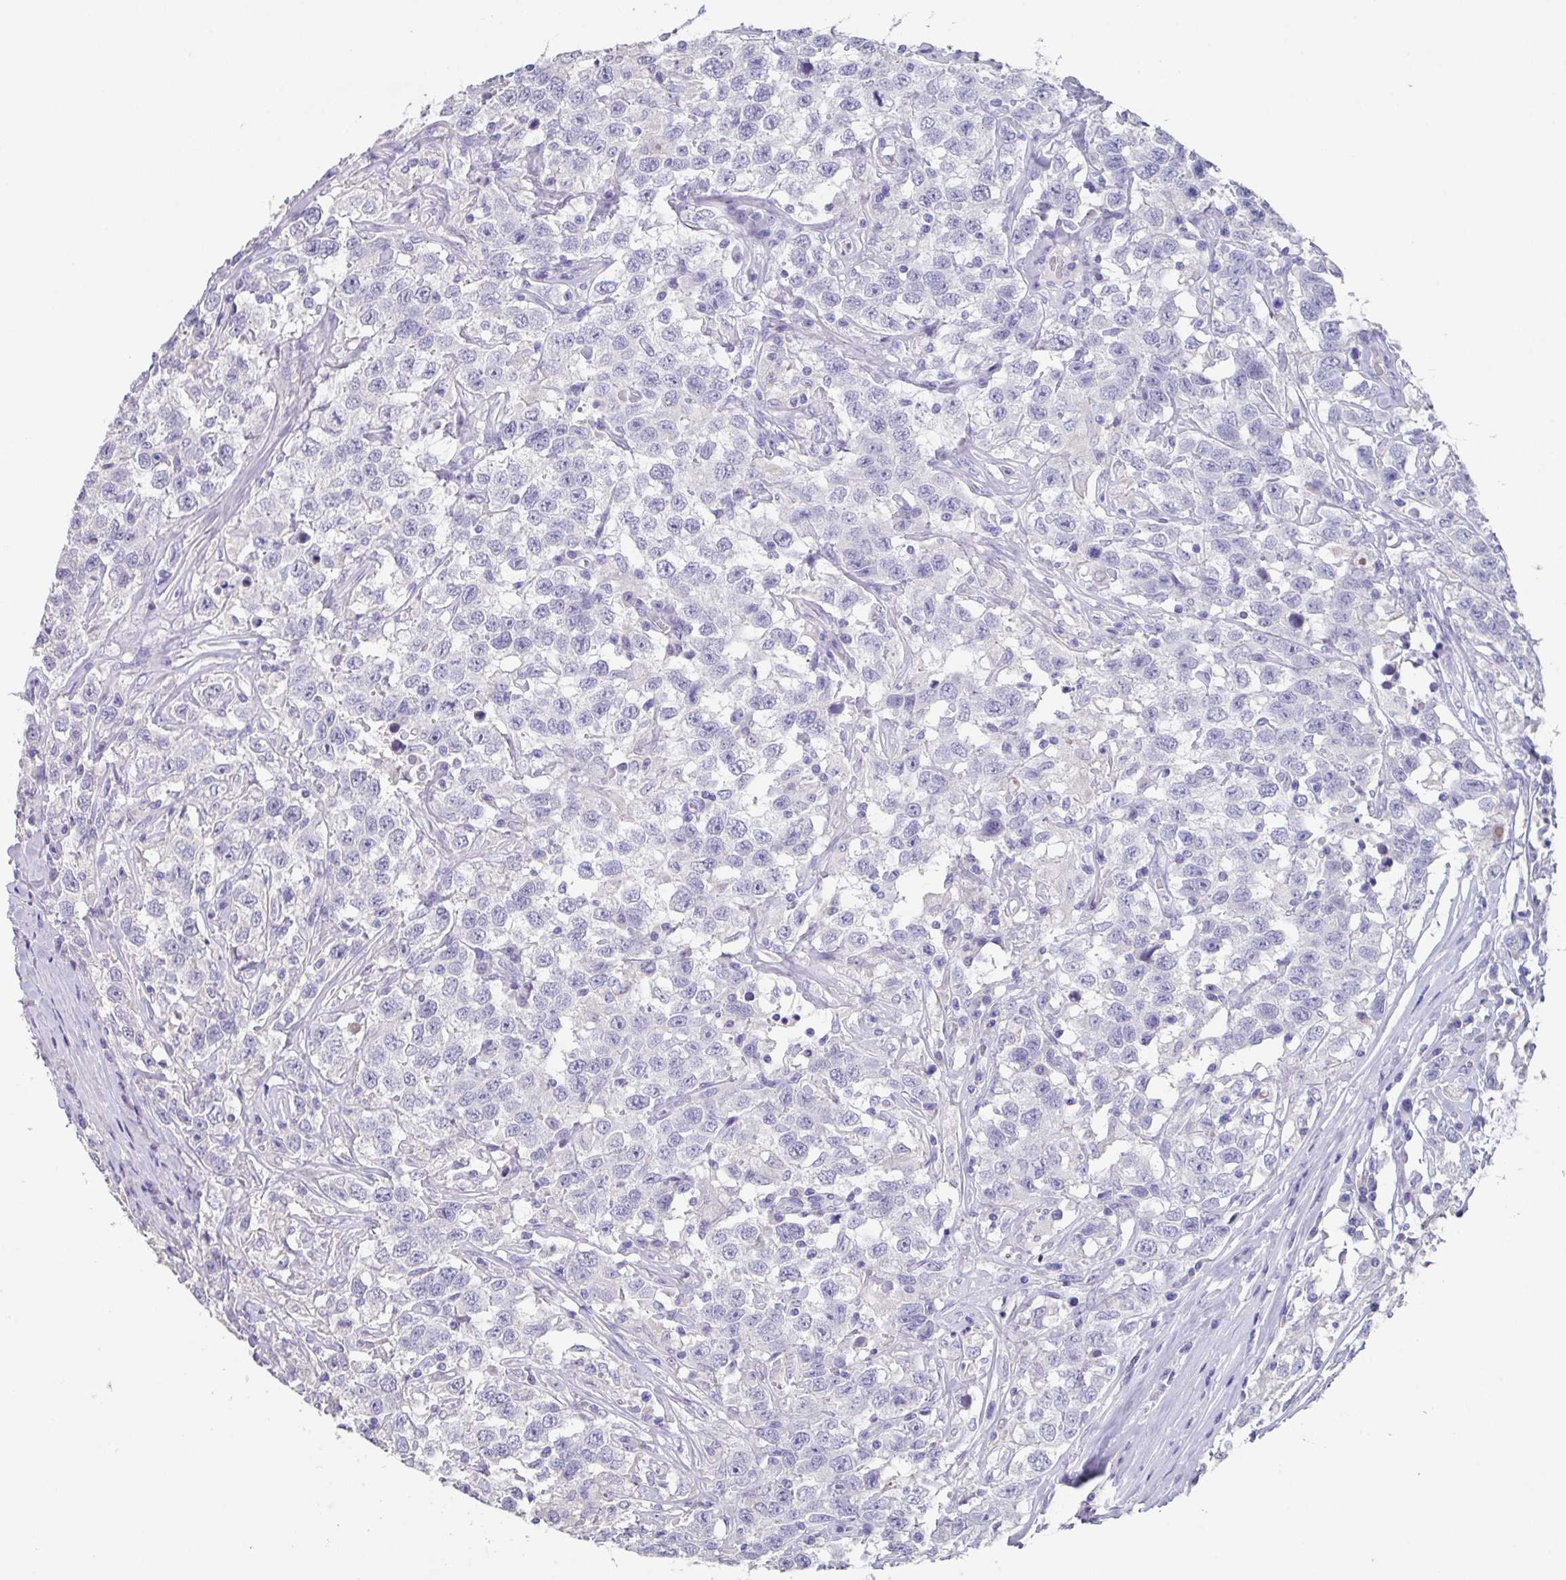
{"staining": {"intensity": "negative", "quantity": "none", "location": "none"}, "tissue": "testis cancer", "cell_type": "Tumor cells", "image_type": "cancer", "snomed": [{"axis": "morphology", "description": "Seminoma, NOS"}, {"axis": "topography", "description": "Testis"}], "caption": "Immunohistochemistry histopathology image of testis seminoma stained for a protein (brown), which demonstrates no staining in tumor cells.", "gene": "SLC44A4", "patient": {"sex": "male", "age": 41}}